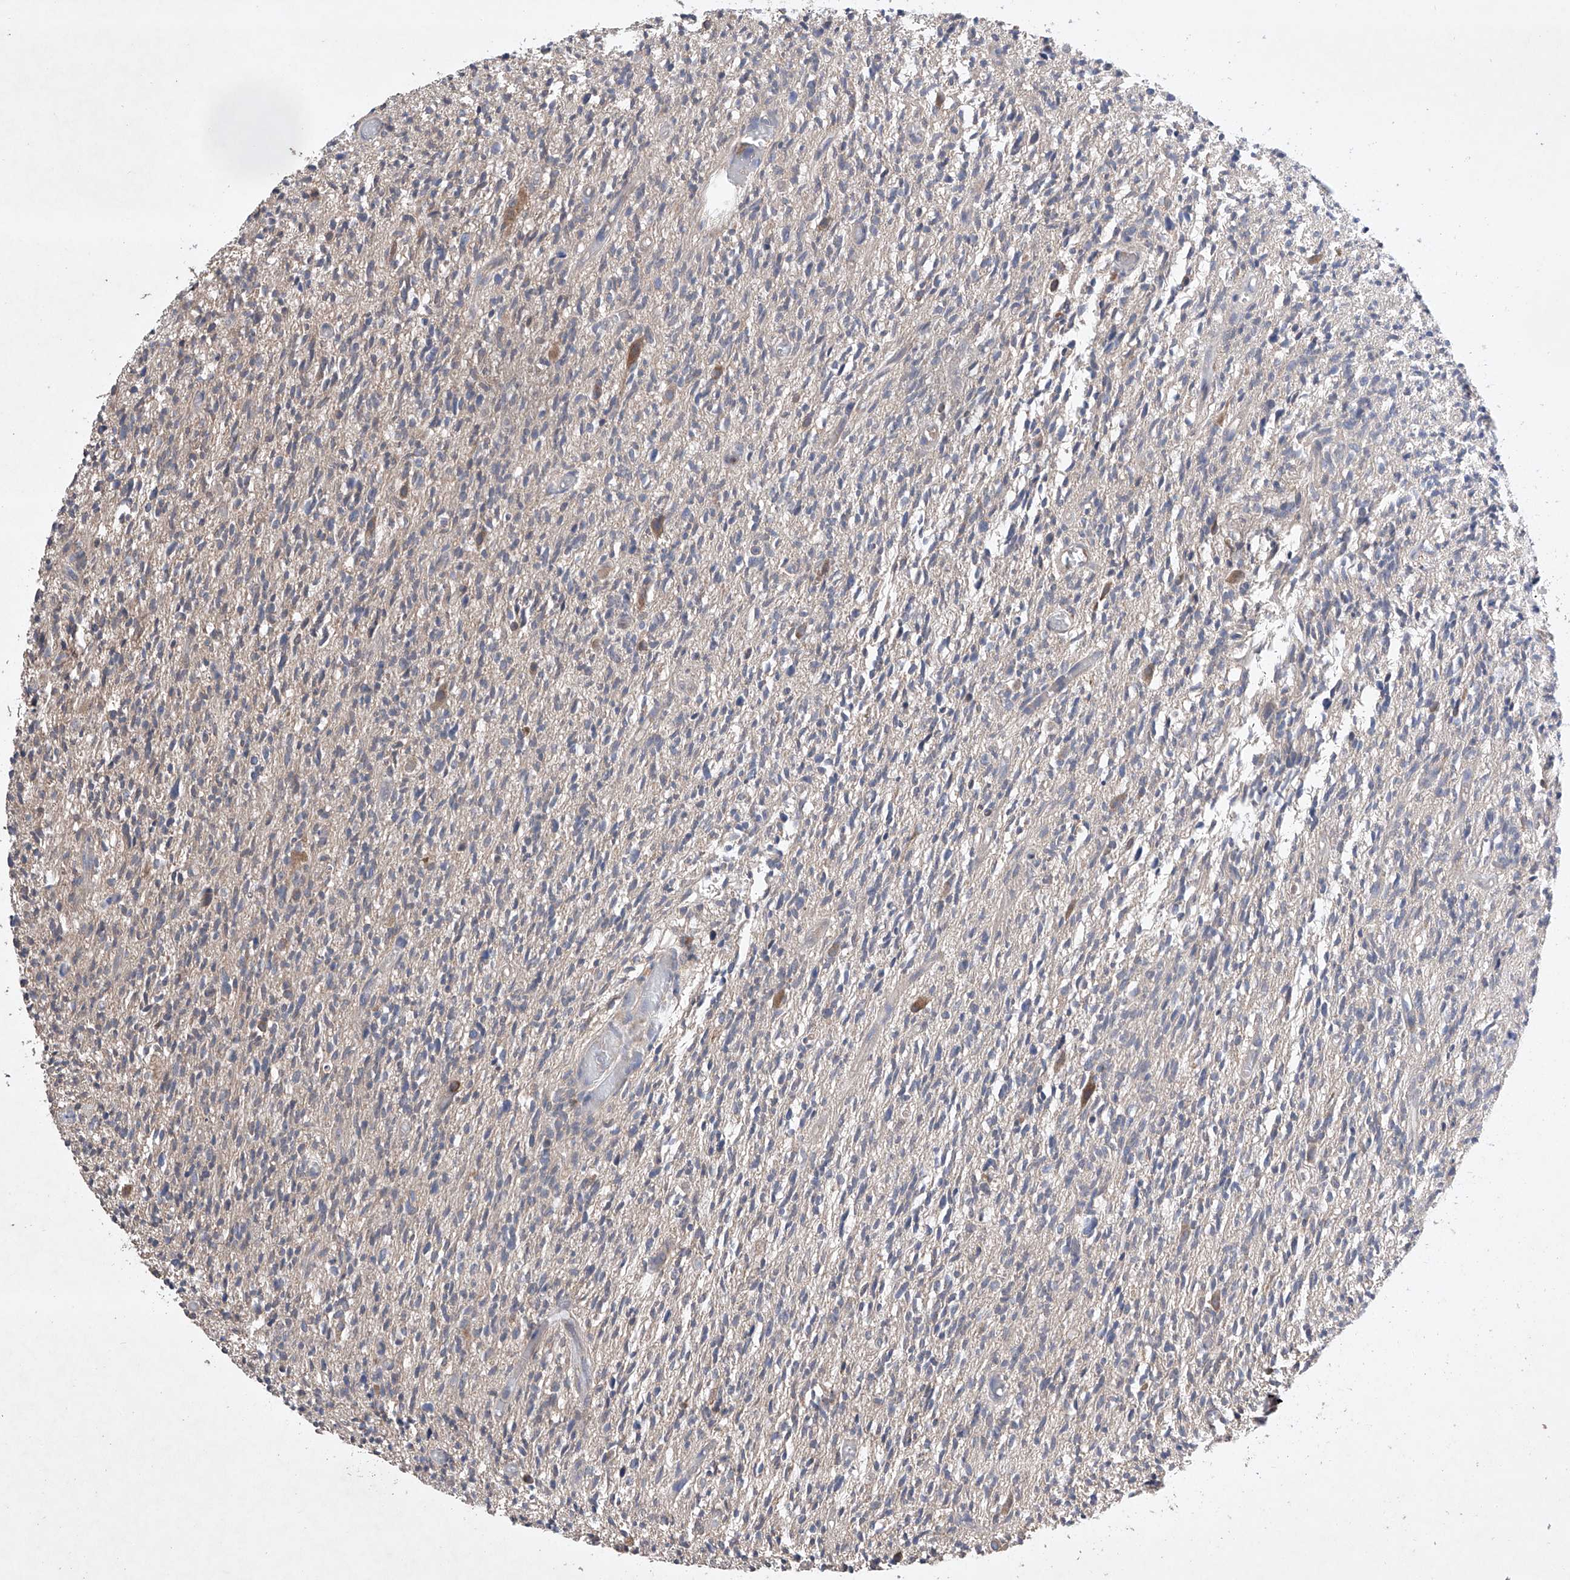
{"staining": {"intensity": "weak", "quantity": "<25%", "location": "cytoplasmic/membranous"}, "tissue": "glioma", "cell_type": "Tumor cells", "image_type": "cancer", "snomed": [{"axis": "morphology", "description": "Glioma, malignant, High grade"}, {"axis": "topography", "description": "Brain"}], "caption": "Immunohistochemical staining of human glioma reveals no significant expression in tumor cells.", "gene": "LURAP1", "patient": {"sex": "female", "age": 57}}